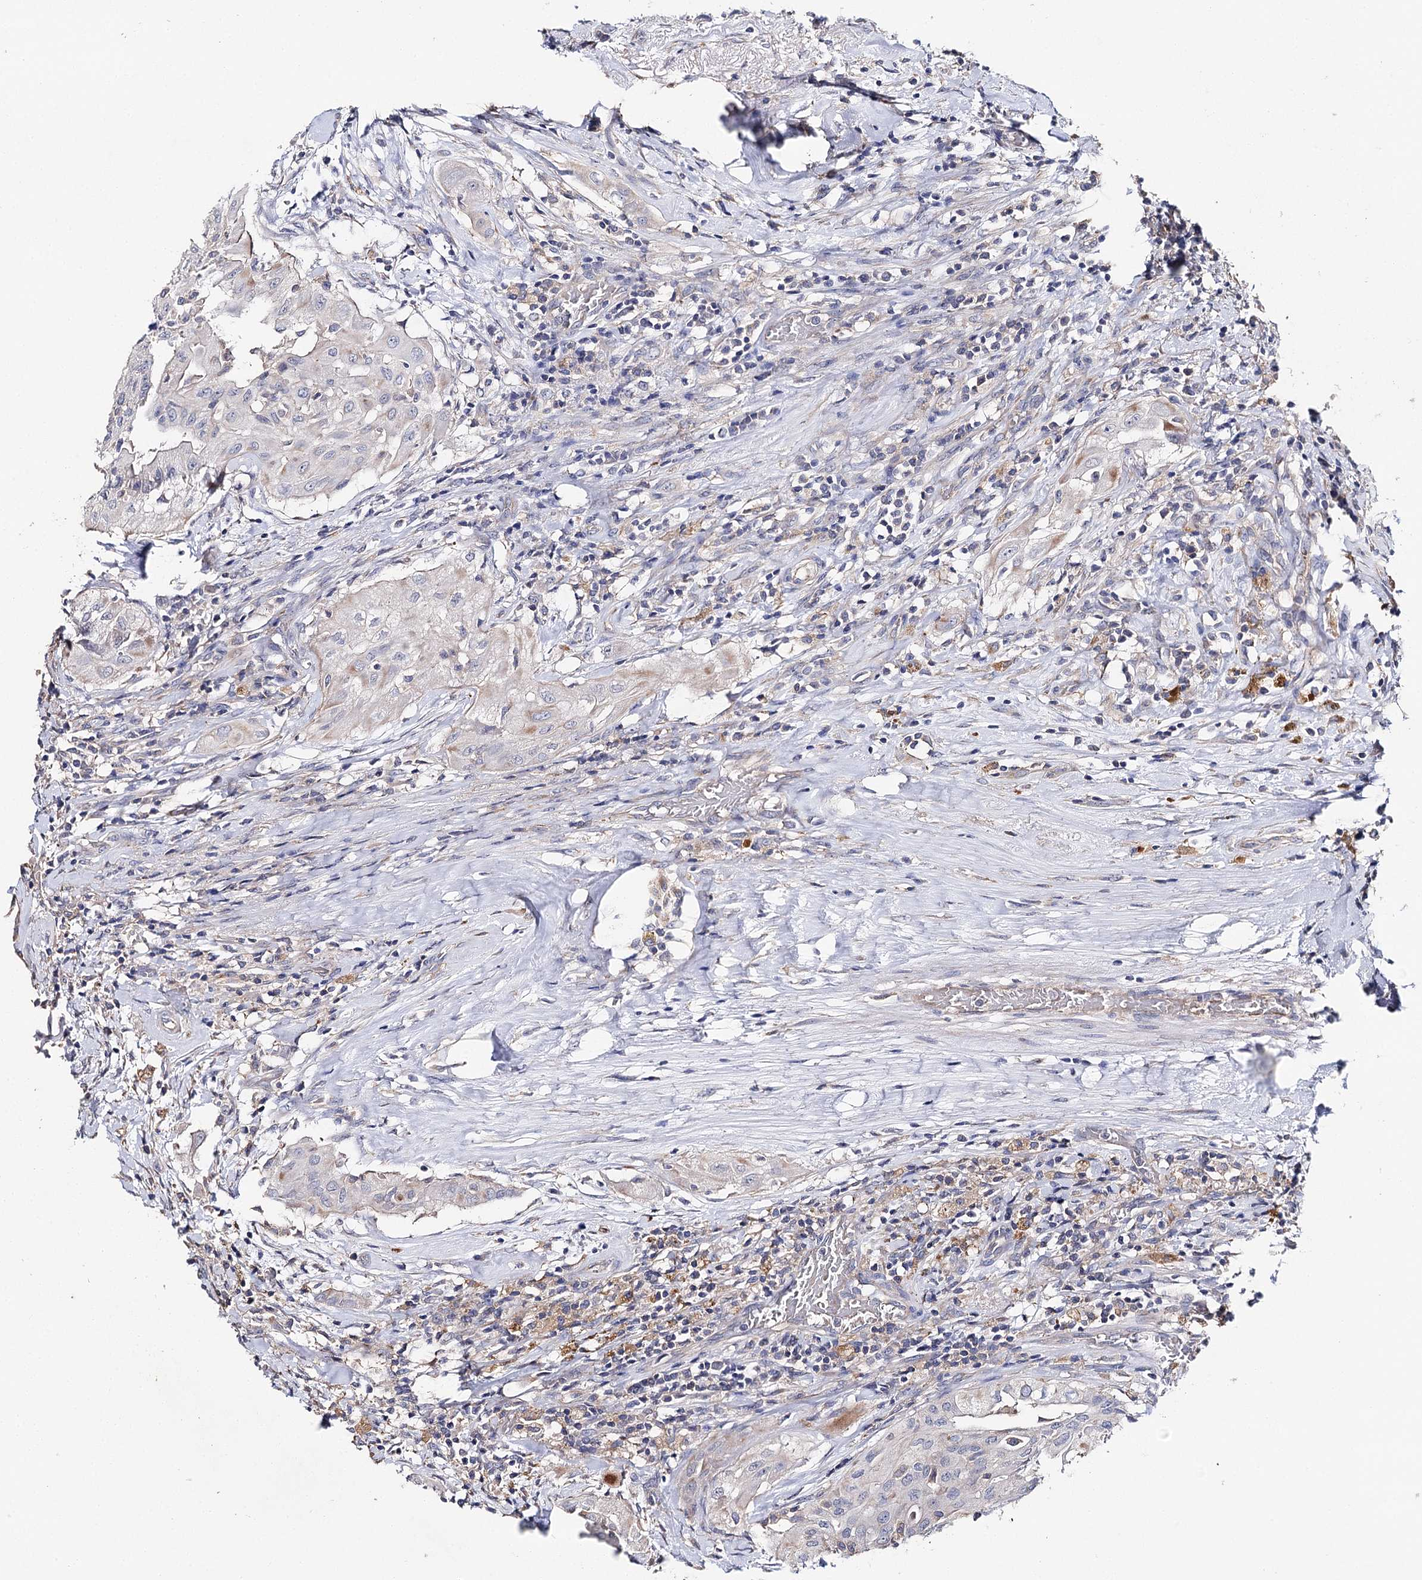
{"staining": {"intensity": "weak", "quantity": "<25%", "location": "cytoplasmic/membranous"}, "tissue": "thyroid cancer", "cell_type": "Tumor cells", "image_type": "cancer", "snomed": [{"axis": "morphology", "description": "Papillary adenocarcinoma, NOS"}, {"axis": "topography", "description": "Thyroid gland"}], "caption": "Tumor cells are negative for protein expression in human thyroid cancer.", "gene": "EPYC", "patient": {"sex": "female", "age": 59}}